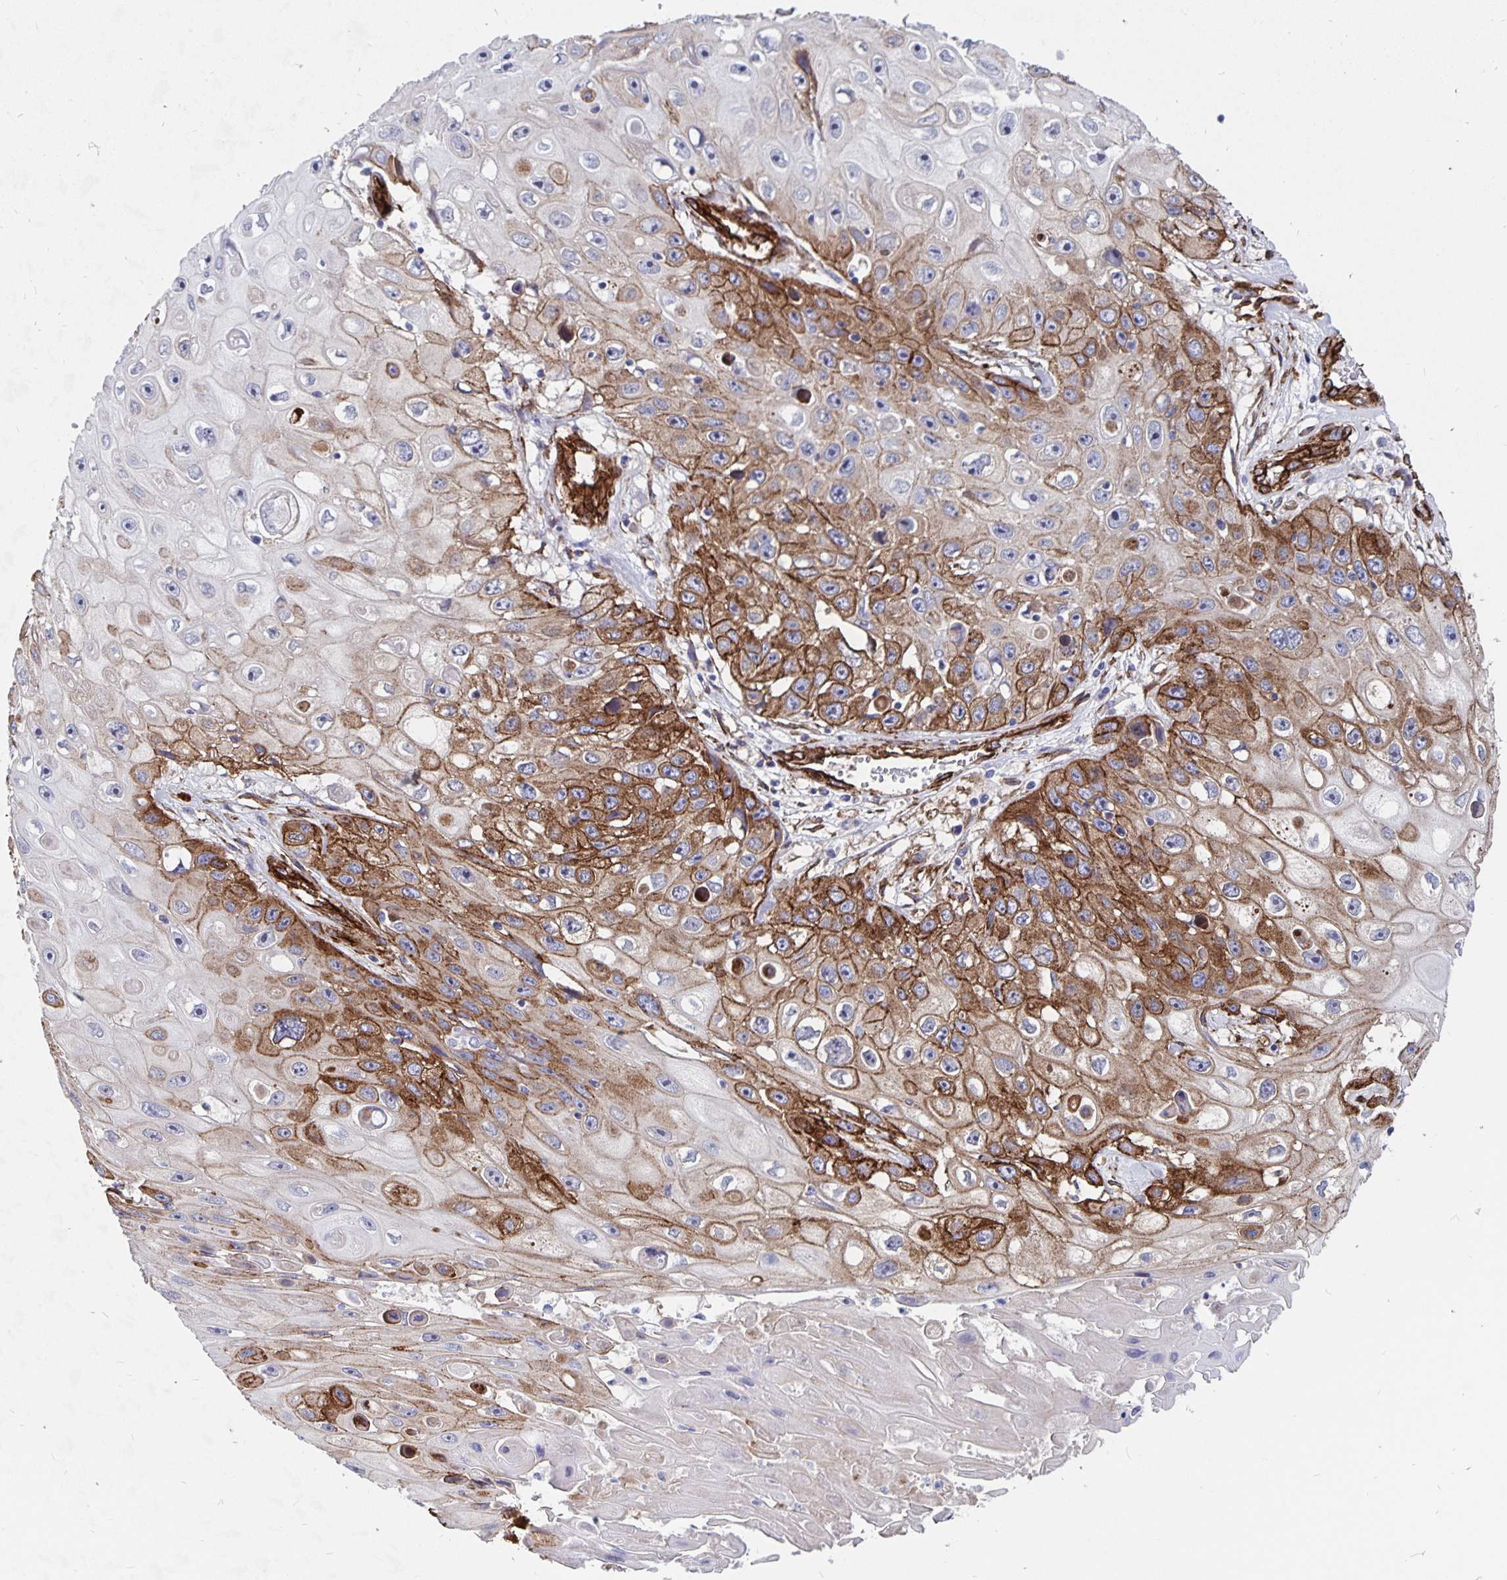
{"staining": {"intensity": "strong", "quantity": "25%-75%", "location": "cytoplasmic/membranous"}, "tissue": "skin cancer", "cell_type": "Tumor cells", "image_type": "cancer", "snomed": [{"axis": "morphology", "description": "Squamous cell carcinoma, NOS"}, {"axis": "topography", "description": "Skin"}], "caption": "Brown immunohistochemical staining in human squamous cell carcinoma (skin) shows strong cytoplasmic/membranous expression in about 25%-75% of tumor cells.", "gene": "DCHS2", "patient": {"sex": "male", "age": 82}}